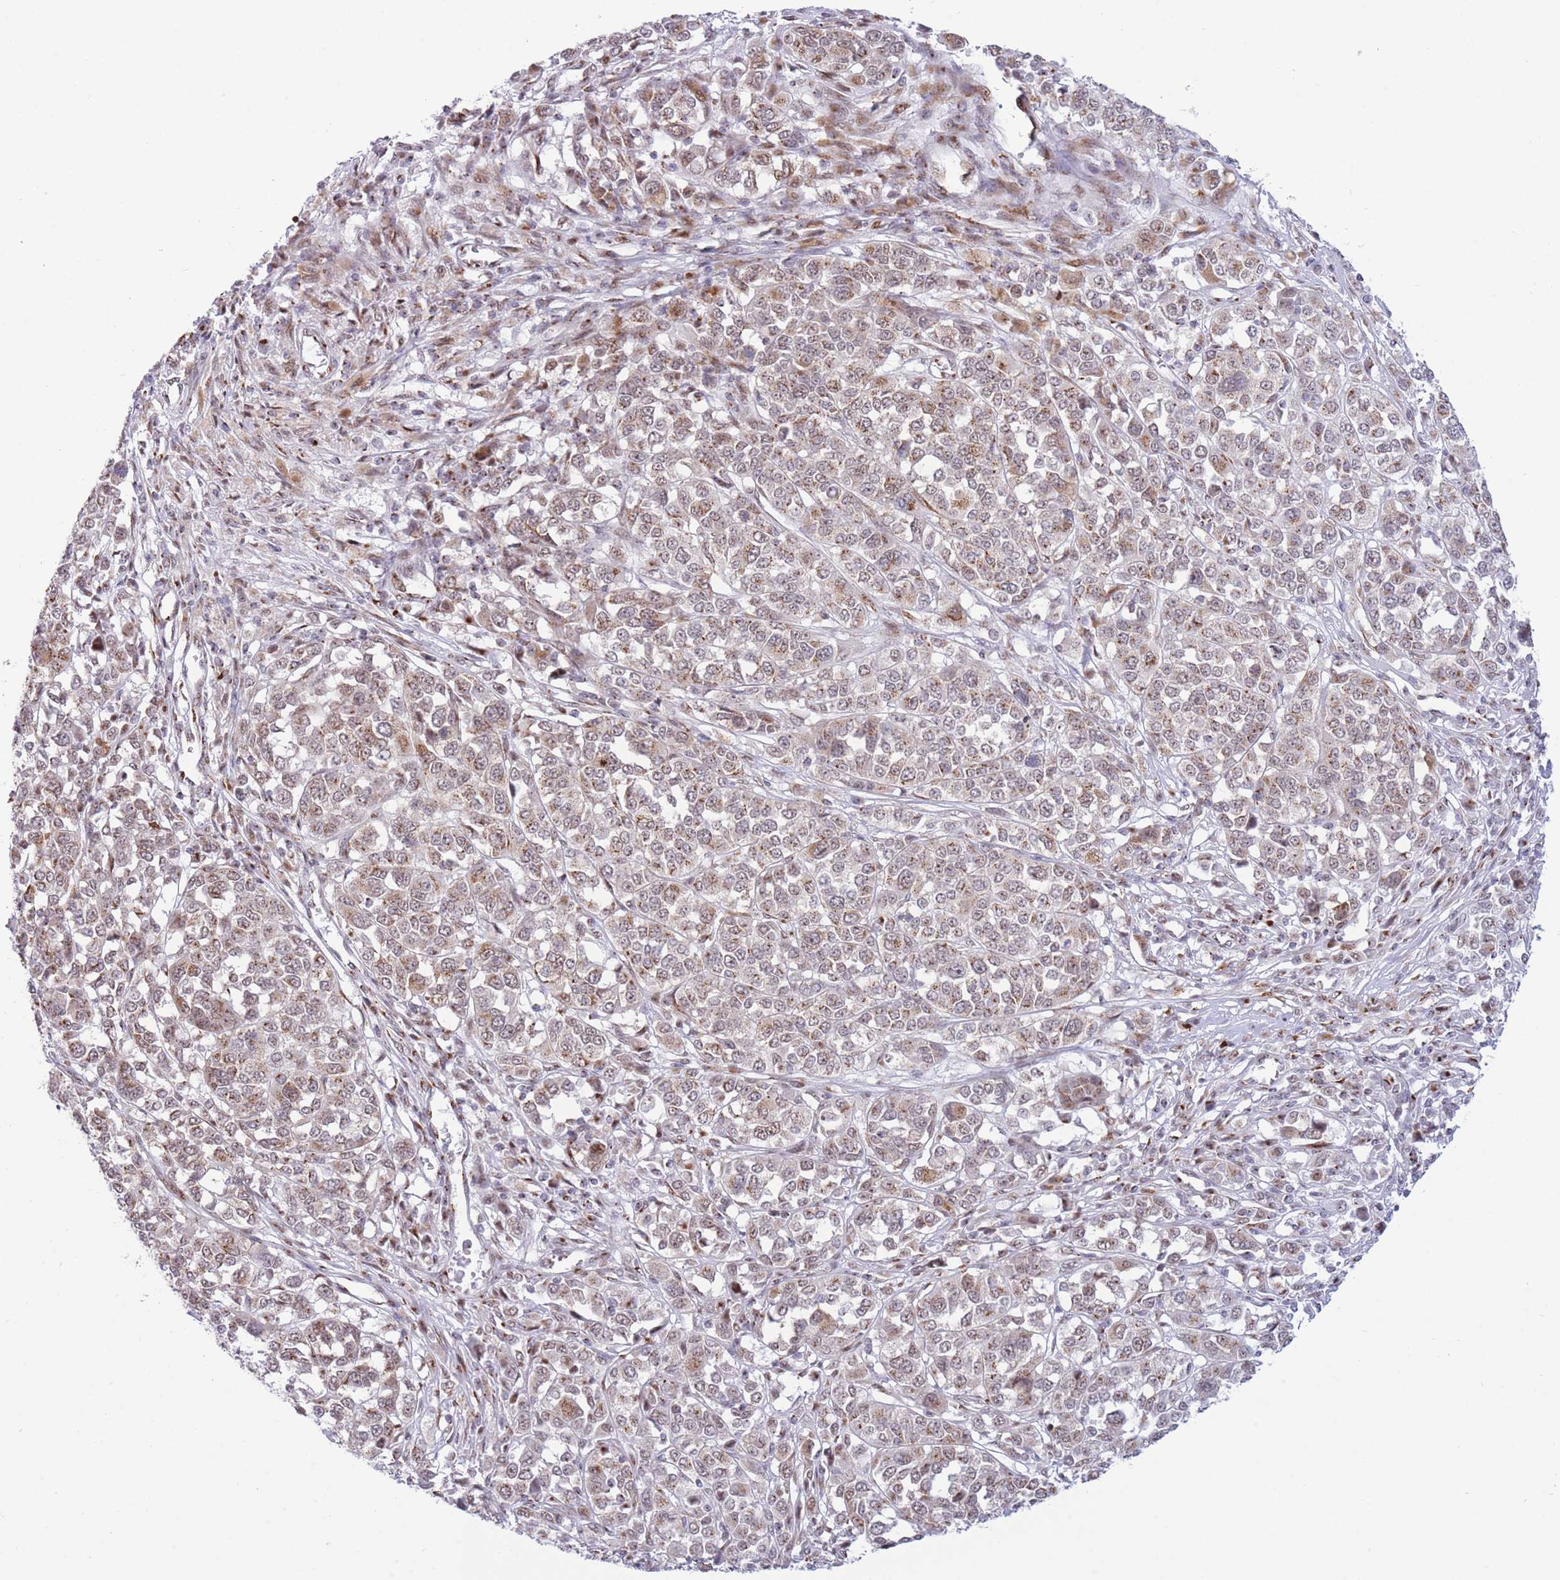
{"staining": {"intensity": "moderate", "quantity": ">75%", "location": "cytoplasmic/membranous,nuclear"}, "tissue": "melanoma", "cell_type": "Tumor cells", "image_type": "cancer", "snomed": [{"axis": "morphology", "description": "Malignant melanoma, Metastatic site"}, {"axis": "topography", "description": "Lymph node"}], "caption": "Malignant melanoma (metastatic site) stained with a protein marker exhibits moderate staining in tumor cells.", "gene": "INO80C", "patient": {"sex": "male", "age": 44}}